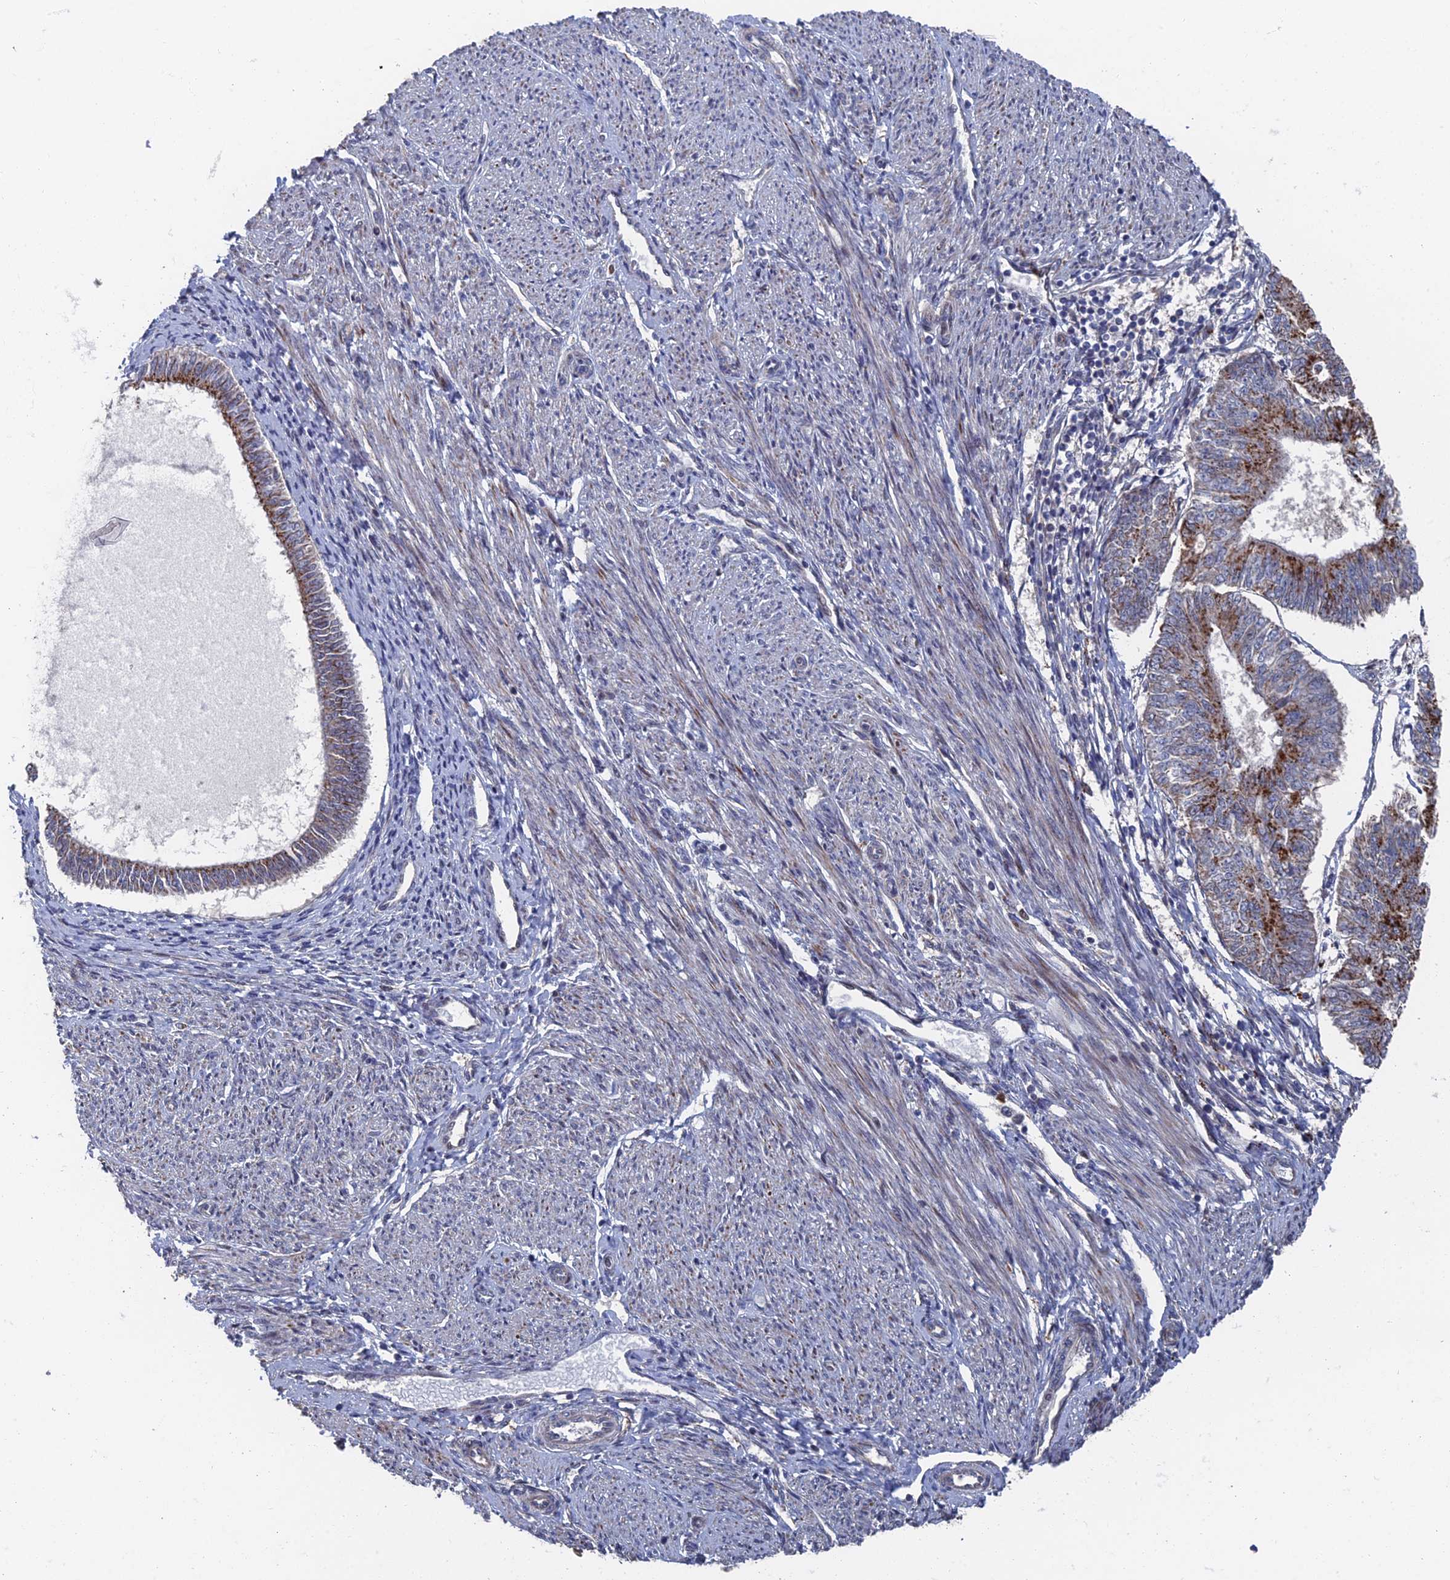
{"staining": {"intensity": "strong", "quantity": "<25%", "location": "cytoplasmic/membranous"}, "tissue": "endometrial cancer", "cell_type": "Tumor cells", "image_type": "cancer", "snomed": [{"axis": "morphology", "description": "Adenocarcinoma, NOS"}, {"axis": "topography", "description": "Endometrium"}], "caption": "Immunohistochemical staining of human endometrial cancer (adenocarcinoma) exhibits strong cytoplasmic/membranous protein positivity in approximately <25% of tumor cells. The staining is performed using DAB (3,3'-diaminobenzidine) brown chromogen to label protein expression. The nuclei are counter-stained blue using hematoxylin.", "gene": "GTF2IRD1", "patient": {"sex": "female", "age": 58}}